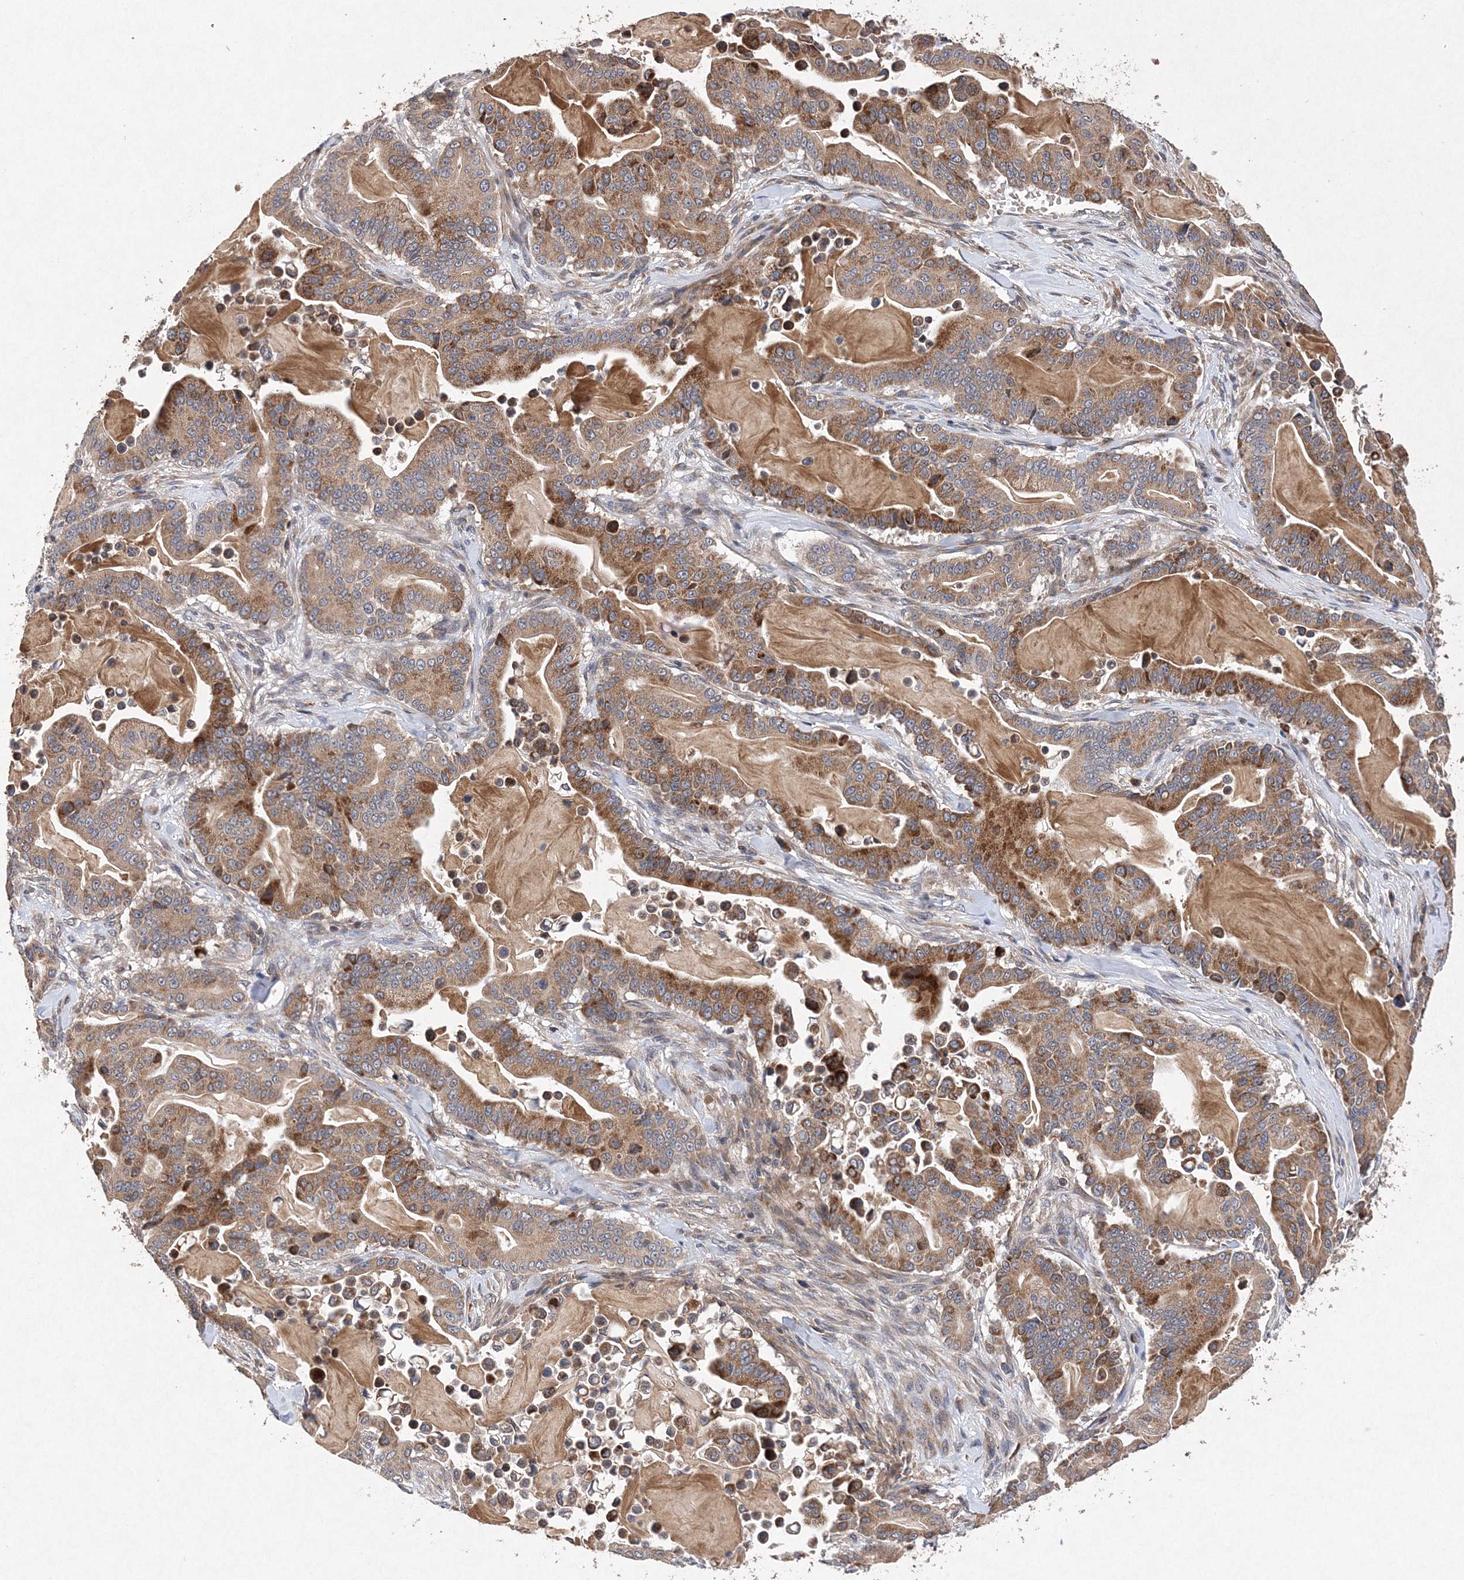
{"staining": {"intensity": "moderate", "quantity": "25%-75%", "location": "cytoplasmic/membranous"}, "tissue": "pancreatic cancer", "cell_type": "Tumor cells", "image_type": "cancer", "snomed": [{"axis": "morphology", "description": "Adenocarcinoma, NOS"}, {"axis": "topography", "description": "Pancreas"}], "caption": "Adenocarcinoma (pancreatic) was stained to show a protein in brown. There is medium levels of moderate cytoplasmic/membranous staining in about 25%-75% of tumor cells.", "gene": "PROSER1", "patient": {"sex": "male", "age": 63}}